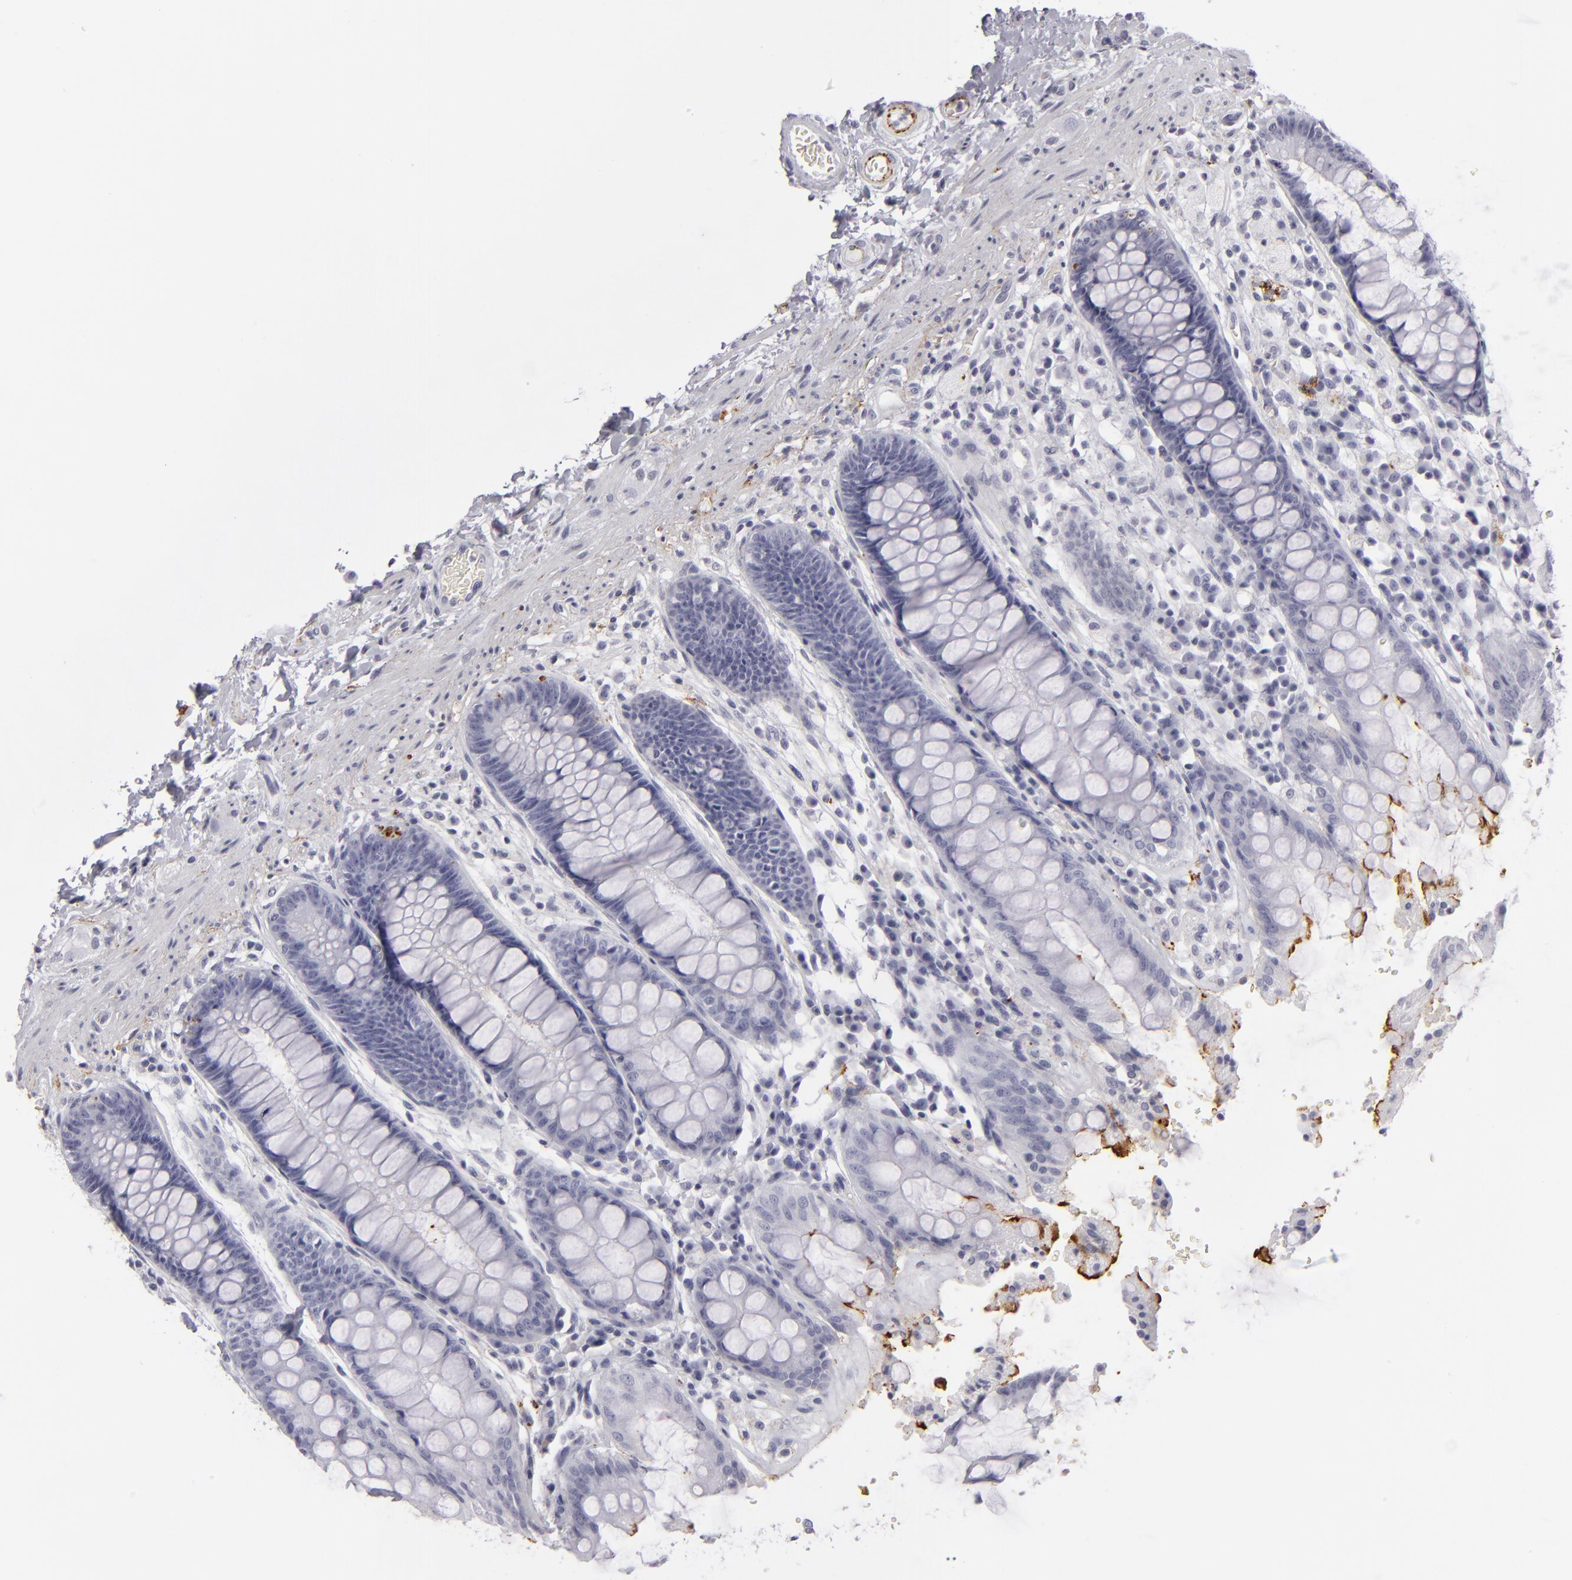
{"staining": {"intensity": "negative", "quantity": "none", "location": "none"}, "tissue": "rectum", "cell_type": "Glandular cells", "image_type": "normal", "snomed": [{"axis": "morphology", "description": "Normal tissue, NOS"}, {"axis": "topography", "description": "Rectum"}], "caption": "Protein analysis of unremarkable rectum exhibits no significant expression in glandular cells.", "gene": "C9", "patient": {"sex": "female", "age": 46}}